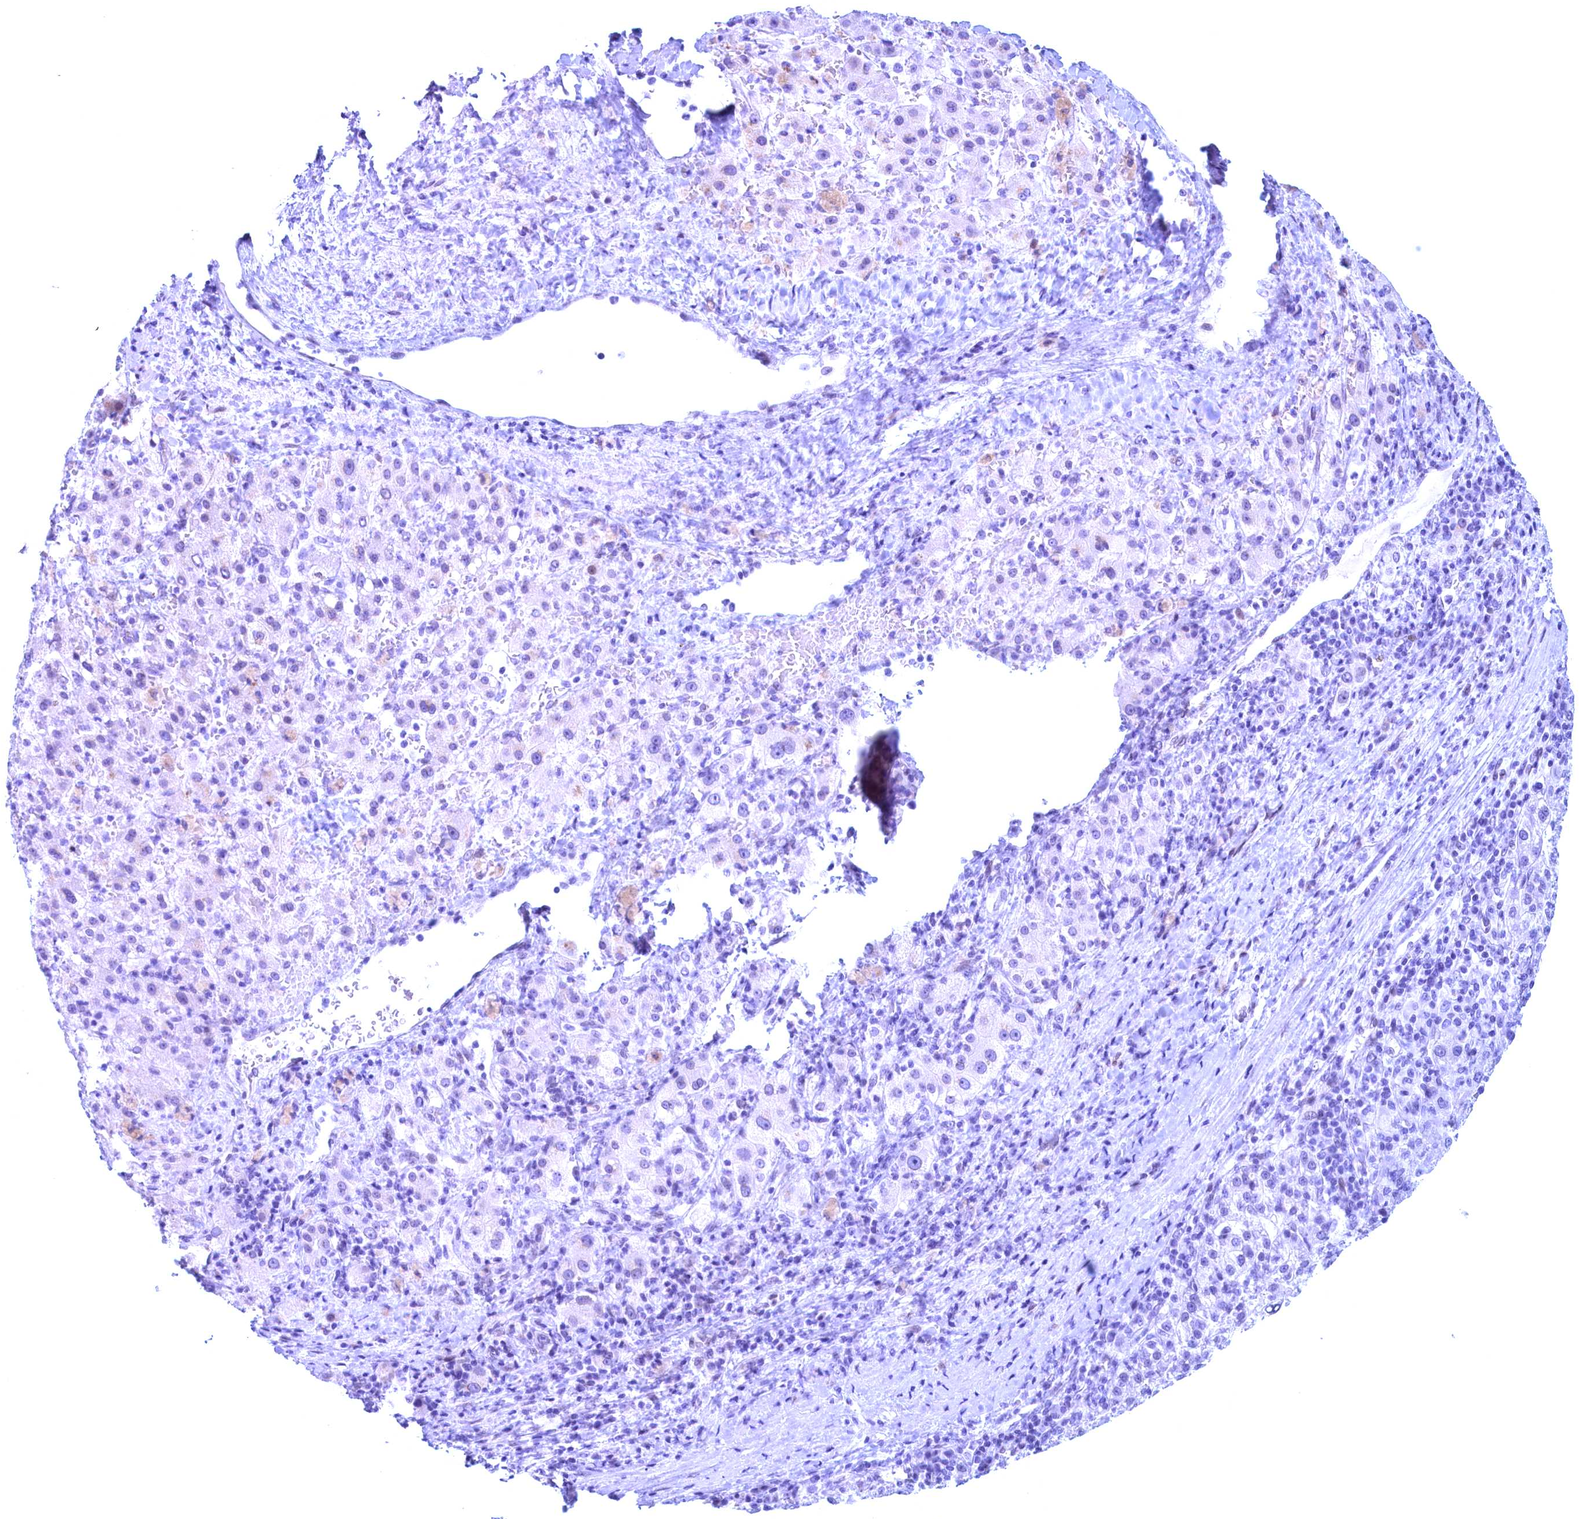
{"staining": {"intensity": "negative", "quantity": "none", "location": "none"}, "tissue": "liver cancer", "cell_type": "Tumor cells", "image_type": "cancer", "snomed": [{"axis": "morphology", "description": "Carcinoma, Hepatocellular, NOS"}, {"axis": "topography", "description": "Liver"}], "caption": "High power microscopy micrograph of an immunohistochemistry (IHC) image of hepatocellular carcinoma (liver), revealing no significant expression in tumor cells. (DAB IHC visualized using brightfield microscopy, high magnification).", "gene": "GPSM1", "patient": {"sex": "female", "age": 58}}